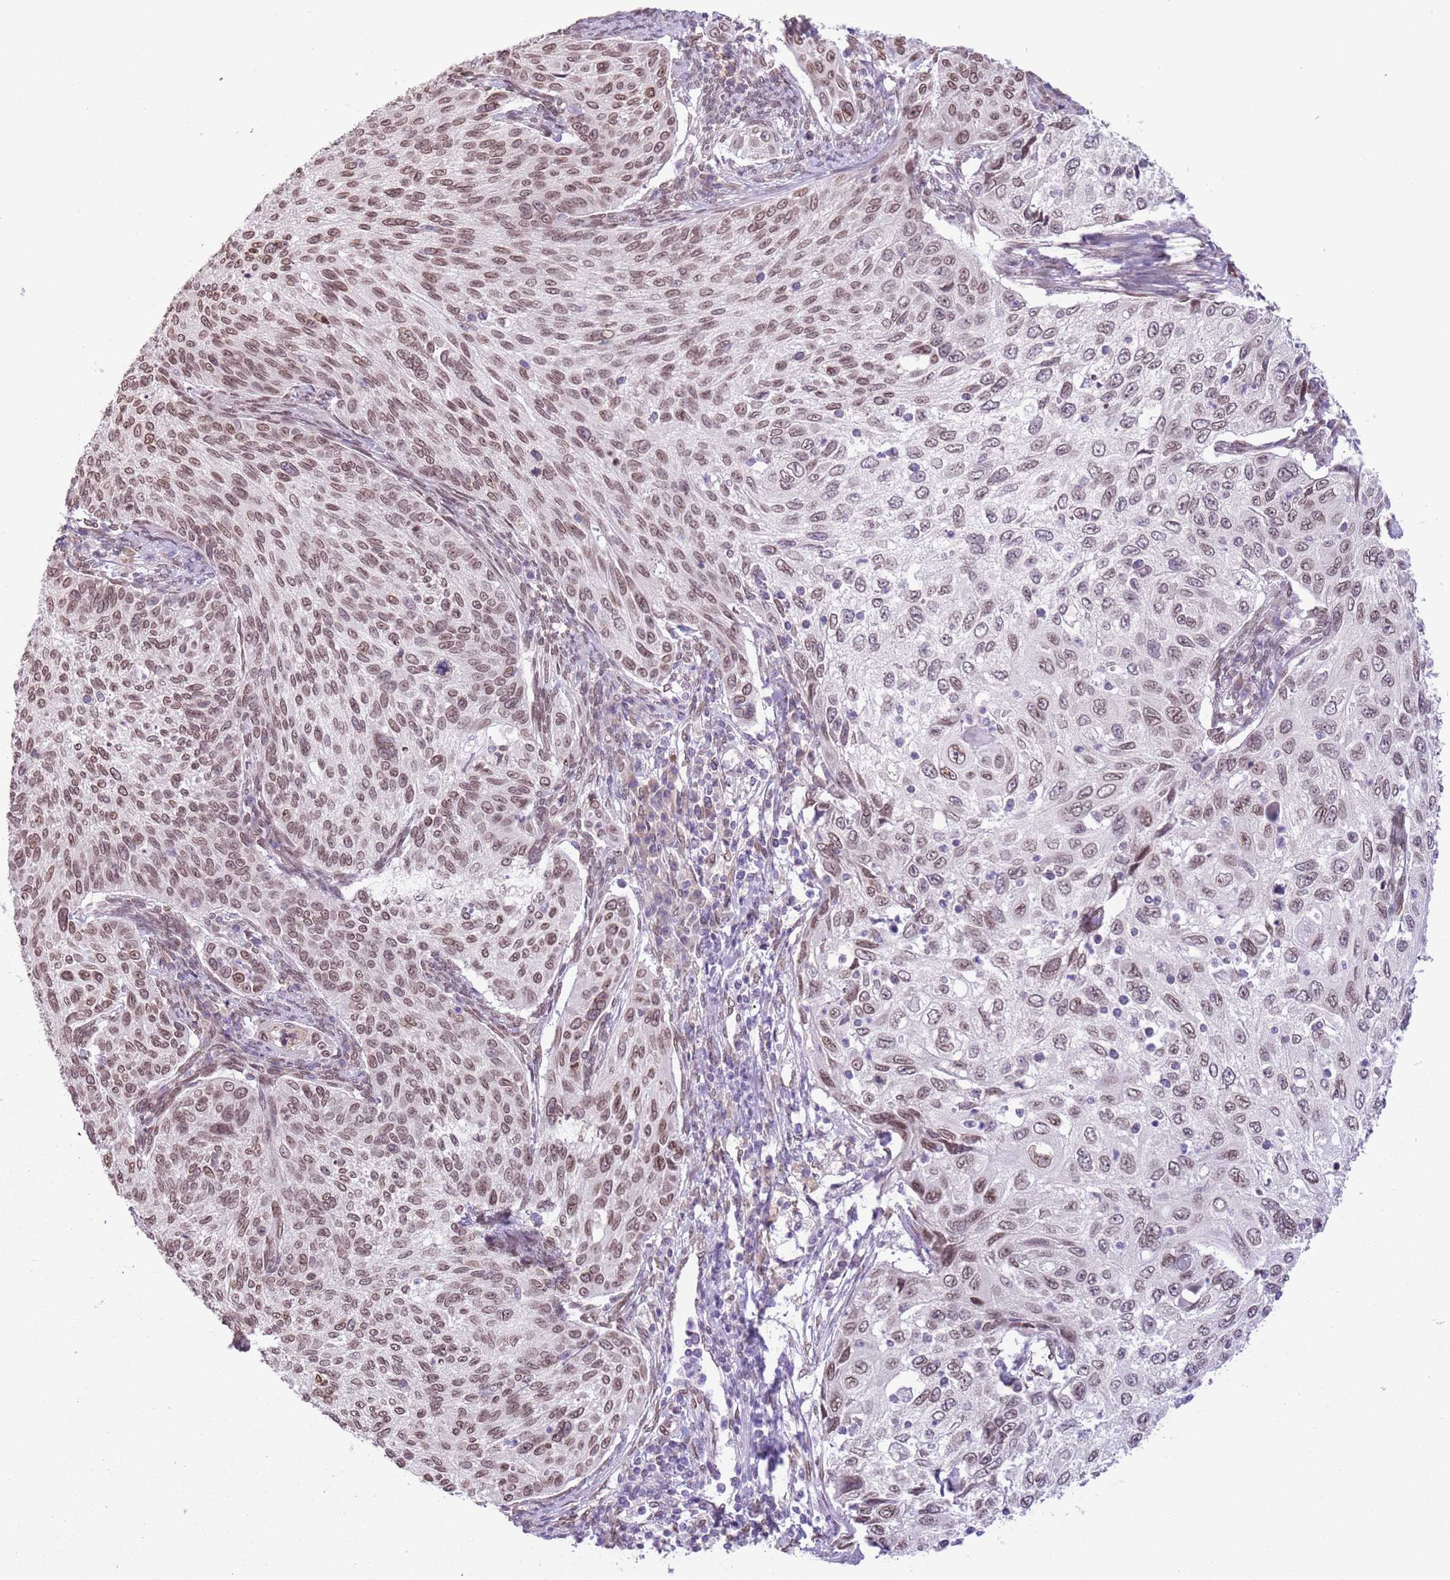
{"staining": {"intensity": "moderate", "quantity": ">75%", "location": "nuclear"}, "tissue": "cervical cancer", "cell_type": "Tumor cells", "image_type": "cancer", "snomed": [{"axis": "morphology", "description": "Squamous cell carcinoma, NOS"}, {"axis": "topography", "description": "Cervix"}], "caption": "Protein staining of squamous cell carcinoma (cervical) tissue exhibits moderate nuclear expression in about >75% of tumor cells. (DAB IHC with brightfield microscopy, high magnification).", "gene": "ZGLP1", "patient": {"sex": "female", "age": 70}}